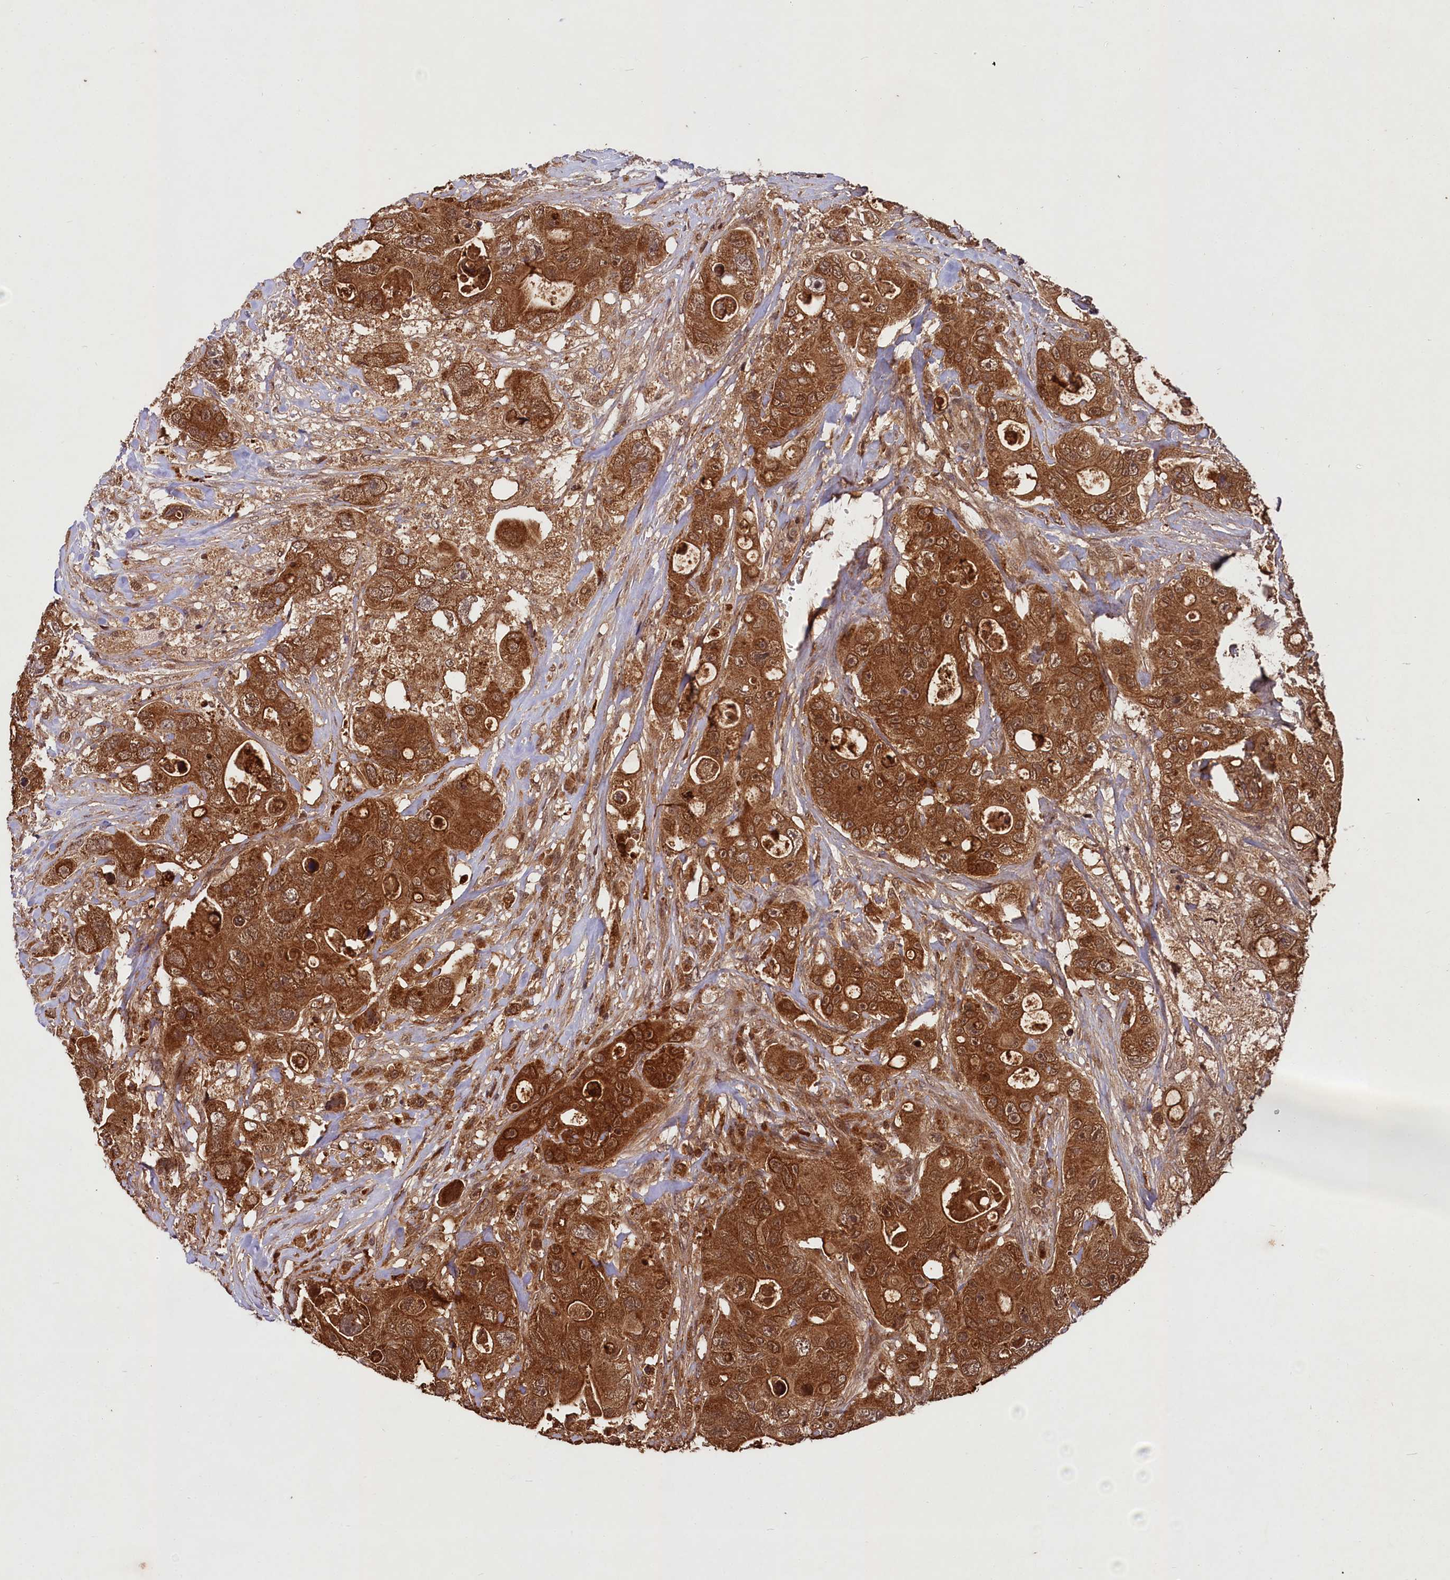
{"staining": {"intensity": "strong", "quantity": ">75%", "location": "cytoplasmic/membranous"}, "tissue": "colorectal cancer", "cell_type": "Tumor cells", "image_type": "cancer", "snomed": [{"axis": "morphology", "description": "Adenocarcinoma, NOS"}, {"axis": "topography", "description": "Colon"}], "caption": "Adenocarcinoma (colorectal) stained with a protein marker displays strong staining in tumor cells.", "gene": "UBE3A", "patient": {"sex": "female", "age": 46}}